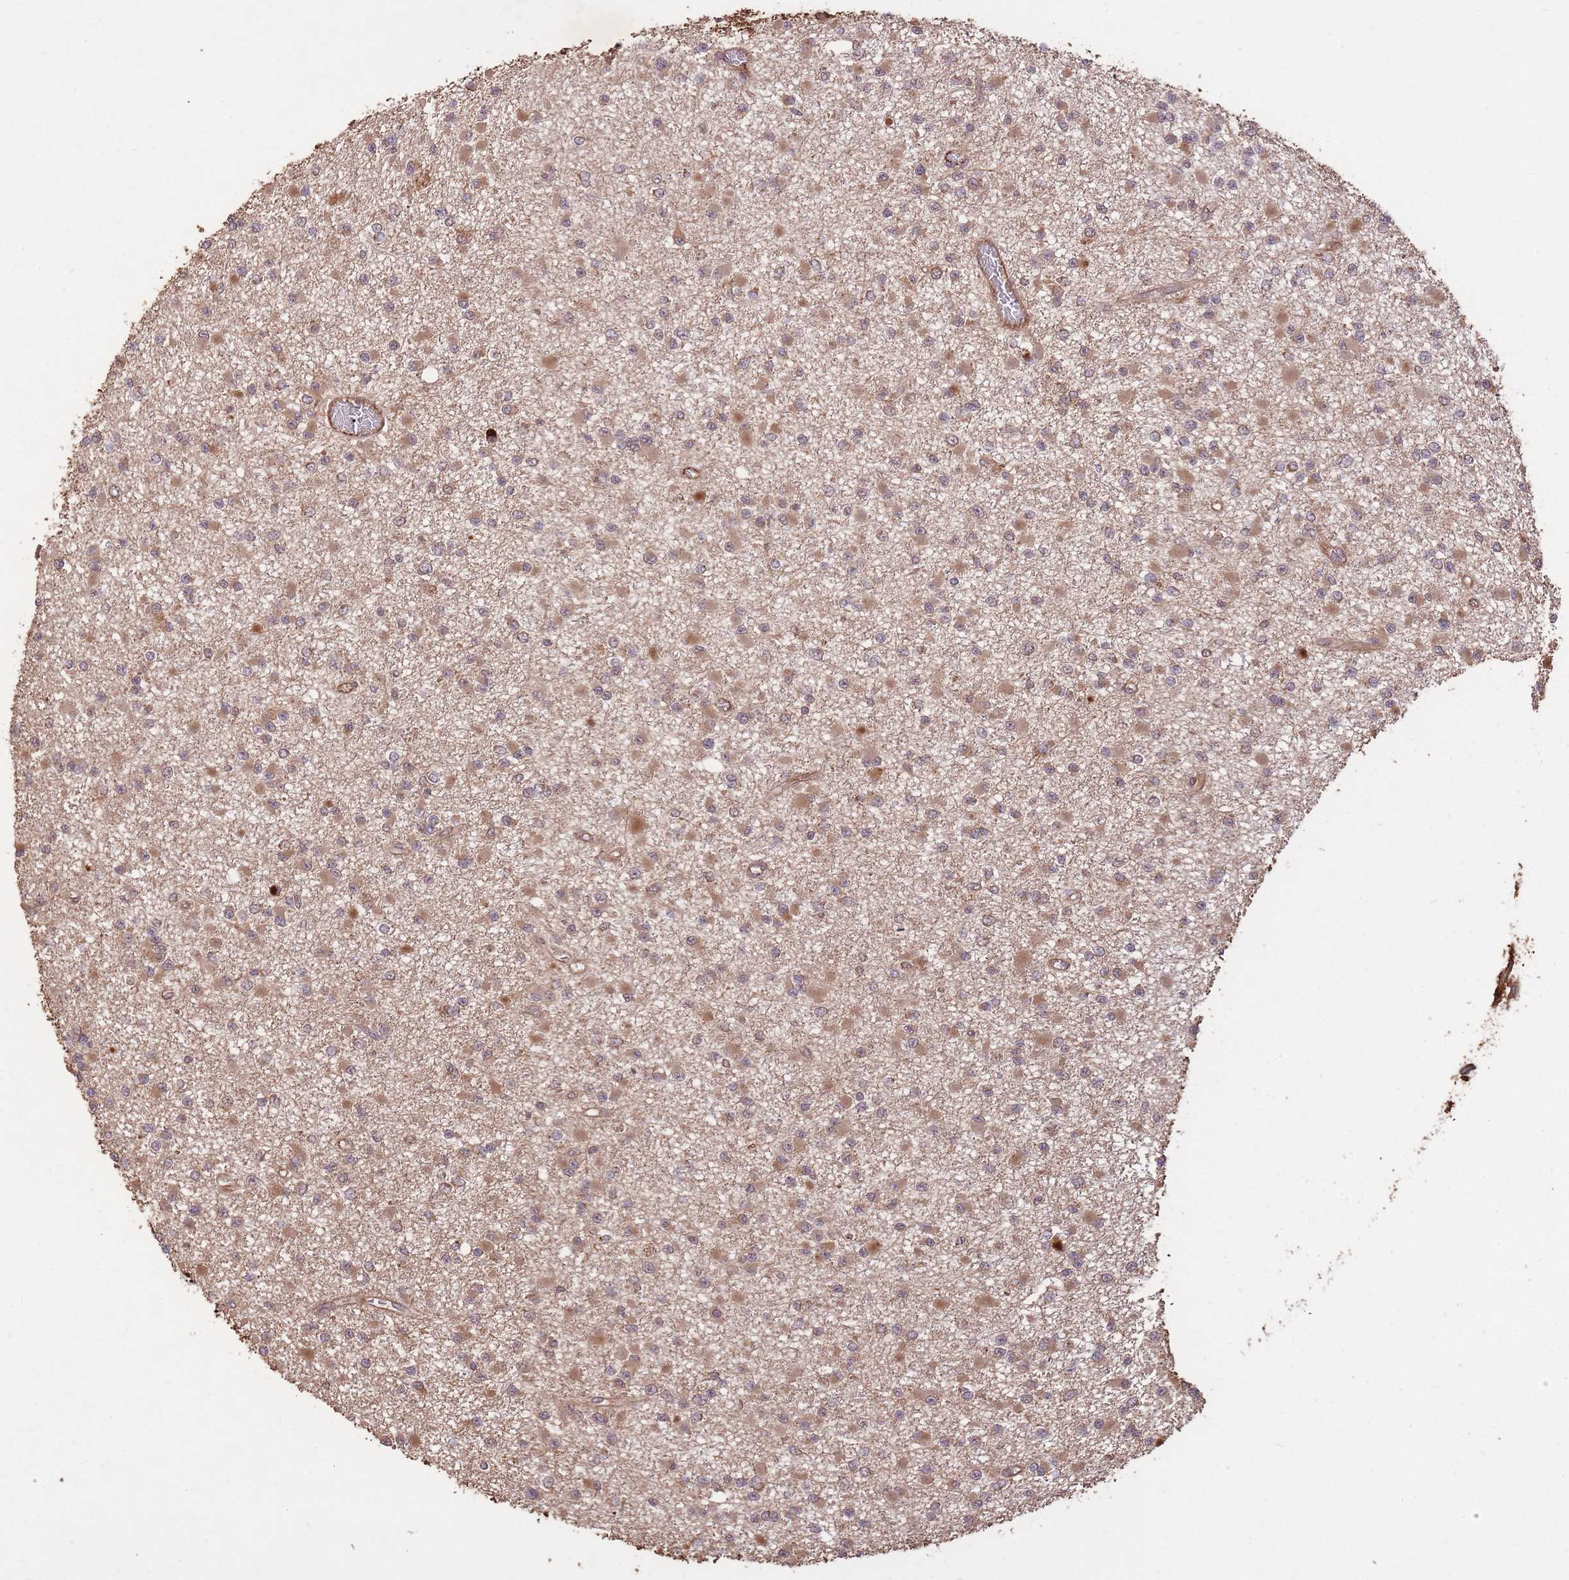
{"staining": {"intensity": "moderate", "quantity": ">75%", "location": "cytoplasmic/membranous"}, "tissue": "glioma", "cell_type": "Tumor cells", "image_type": "cancer", "snomed": [{"axis": "morphology", "description": "Glioma, malignant, Low grade"}, {"axis": "topography", "description": "Brain"}], "caption": "This is an image of immunohistochemistry (IHC) staining of malignant low-grade glioma, which shows moderate expression in the cytoplasmic/membranous of tumor cells.", "gene": "ERBB3", "patient": {"sex": "female", "age": 22}}